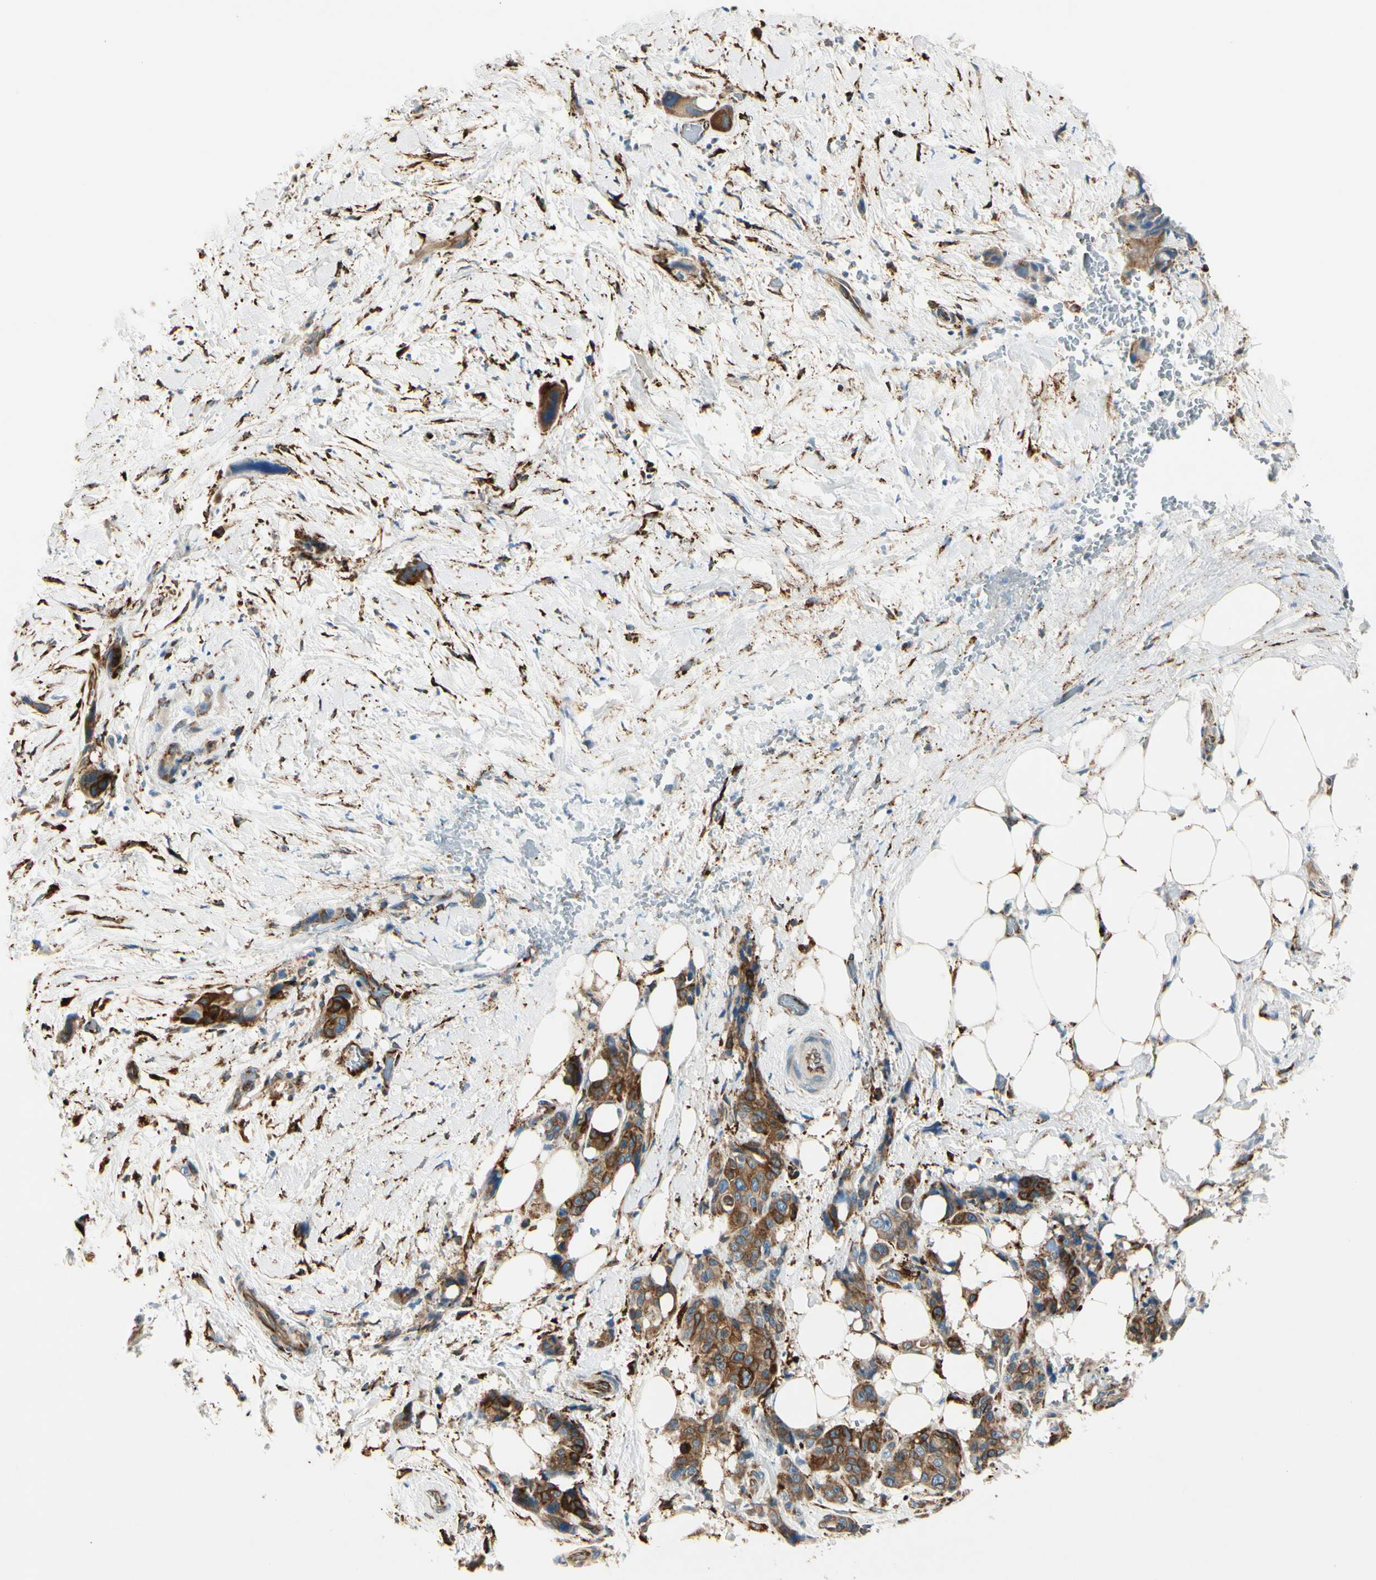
{"staining": {"intensity": "strong", "quantity": ">75%", "location": "cytoplasmic/membranous"}, "tissue": "pancreatic cancer", "cell_type": "Tumor cells", "image_type": "cancer", "snomed": [{"axis": "morphology", "description": "Adenocarcinoma, NOS"}, {"axis": "topography", "description": "Pancreas"}], "caption": "A photomicrograph of pancreatic cancer stained for a protein demonstrates strong cytoplasmic/membranous brown staining in tumor cells.", "gene": "FKBP7", "patient": {"sex": "male", "age": 46}}